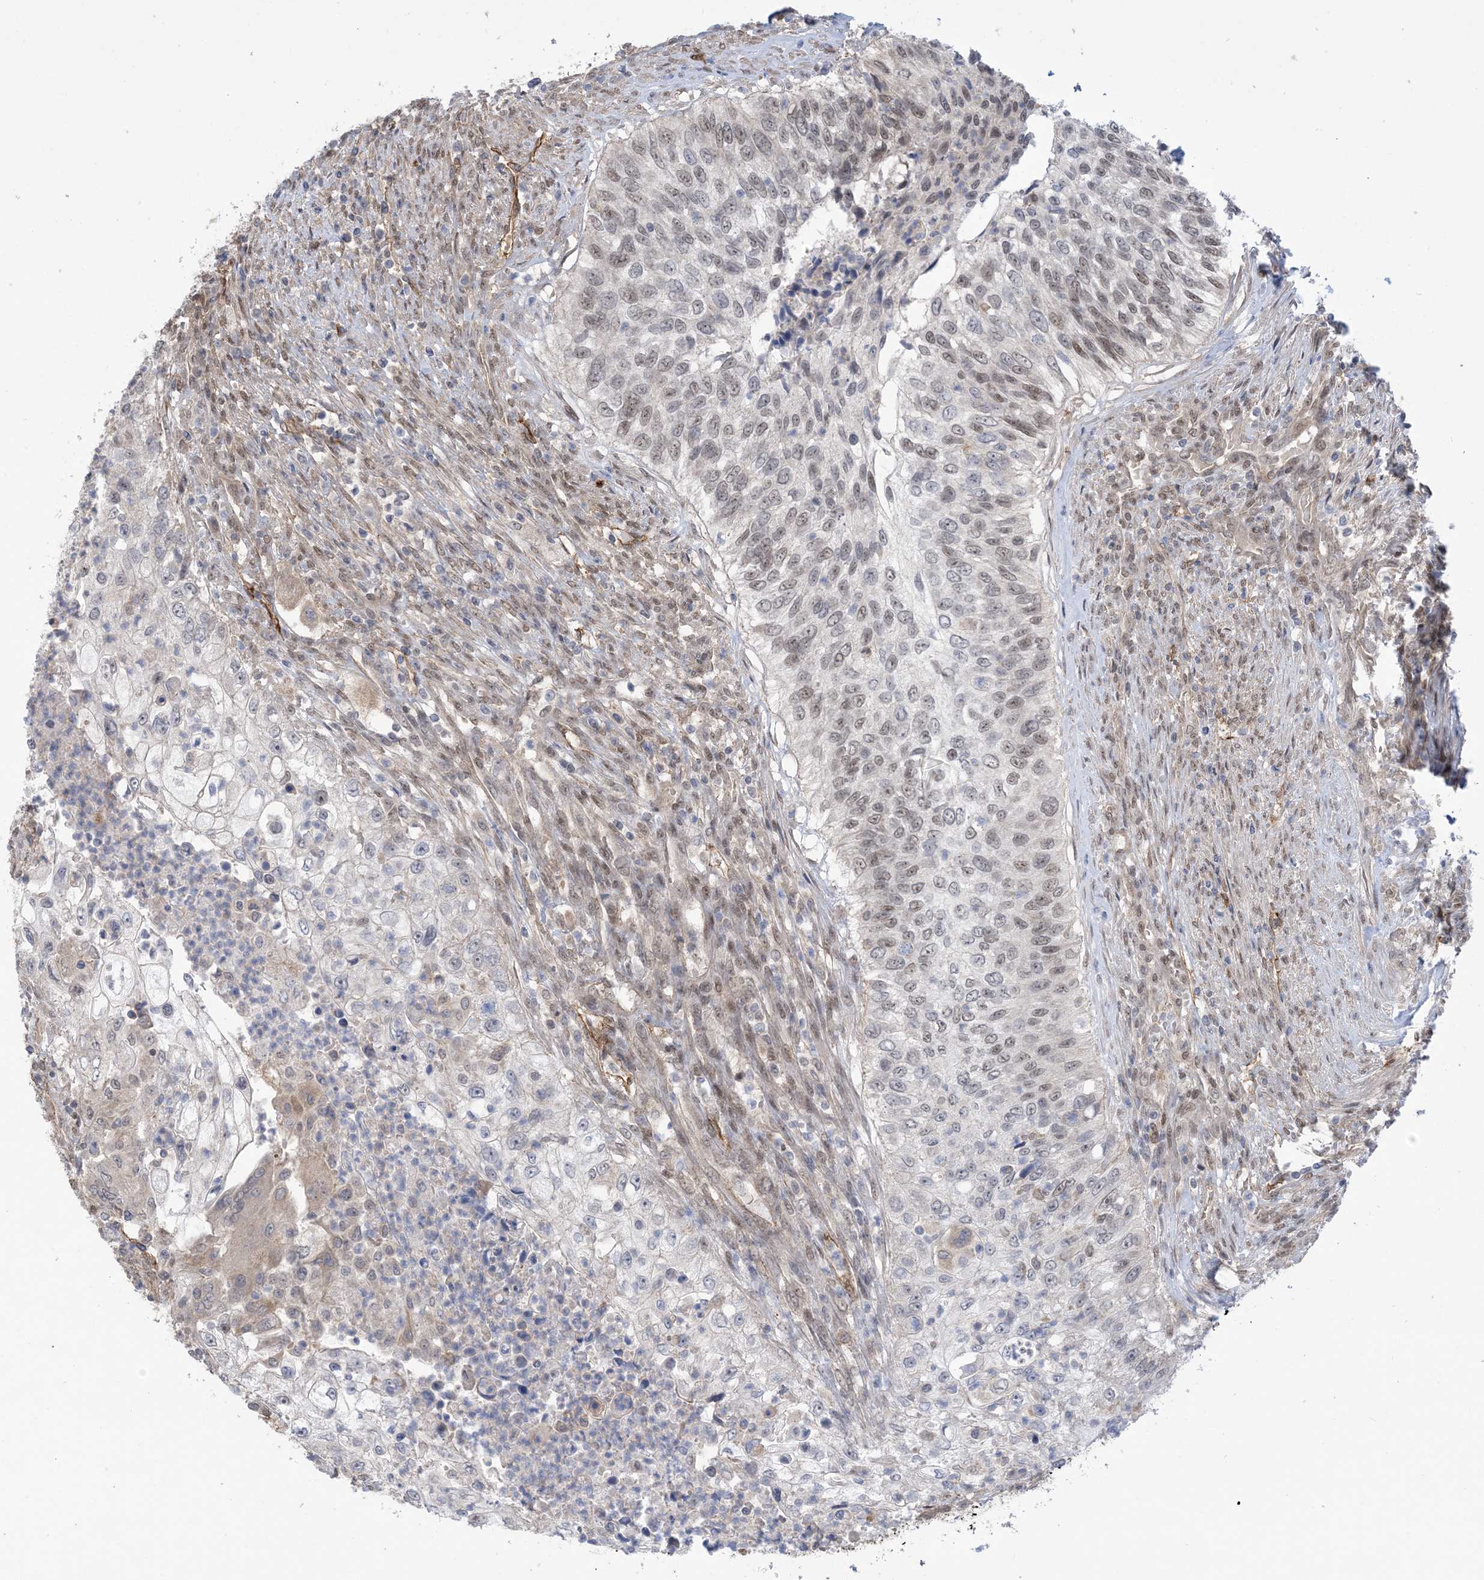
{"staining": {"intensity": "weak", "quantity": "<25%", "location": "nuclear"}, "tissue": "urothelial cancer", "cell_type": "Tumor cells", "image_type": "cancer", "snomed": [{"axis": "morphology", "description": "Urothelial carcinoma, High grade"}, {"axis": "topography", "description": "Urinary bladder"}], "caption": "Urothelial cancer stained for a protein using IHC demonstrates no expression tumor cells.", "gene": "ZNF8", "patient": {"sex": "female", "age": 60}}